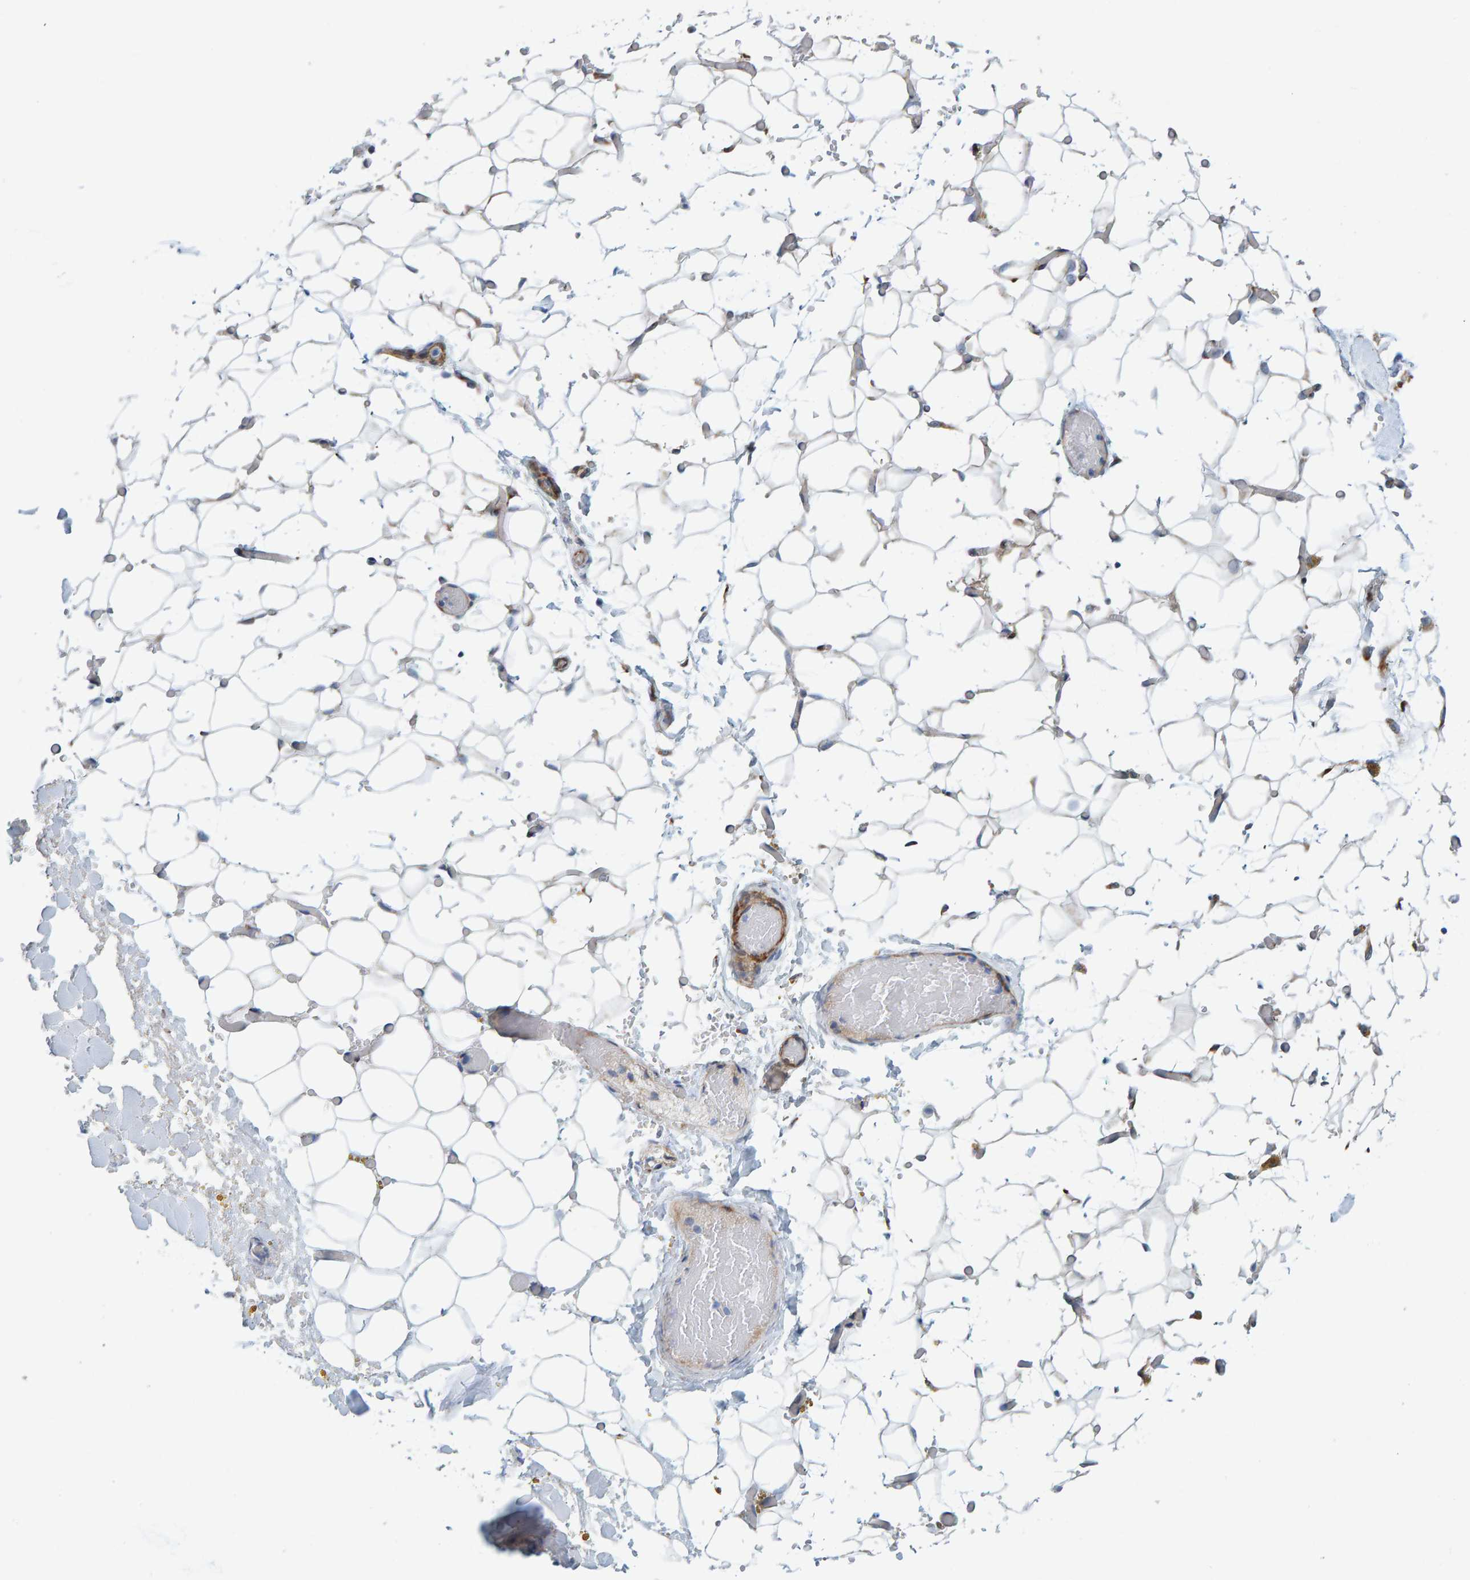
{"staining": {"intensity": "negative", "quantity": "none", "location": "none"}, "tissue": "adipose tissue", "cell_type": "Adipocytes", "image_type": "normal", "snomed": [{"axis": "morphology", "description": "Normal tissue, NOS"}, {"axis": "topography", "description": "Kidney"}, {"axis": "topography", "description": "Peripheral nerve tissue"}], "caption": "DAB (3,3'-diaminobenzidine) immunohistochemical staining of normal human adipose tissue shows no significant positivity in adipocytes. (DAB IHC visualized using brightfield microscopy, high magnification).", "gene": "MMP16", "patient": {"sex": "male", "age": 7}}